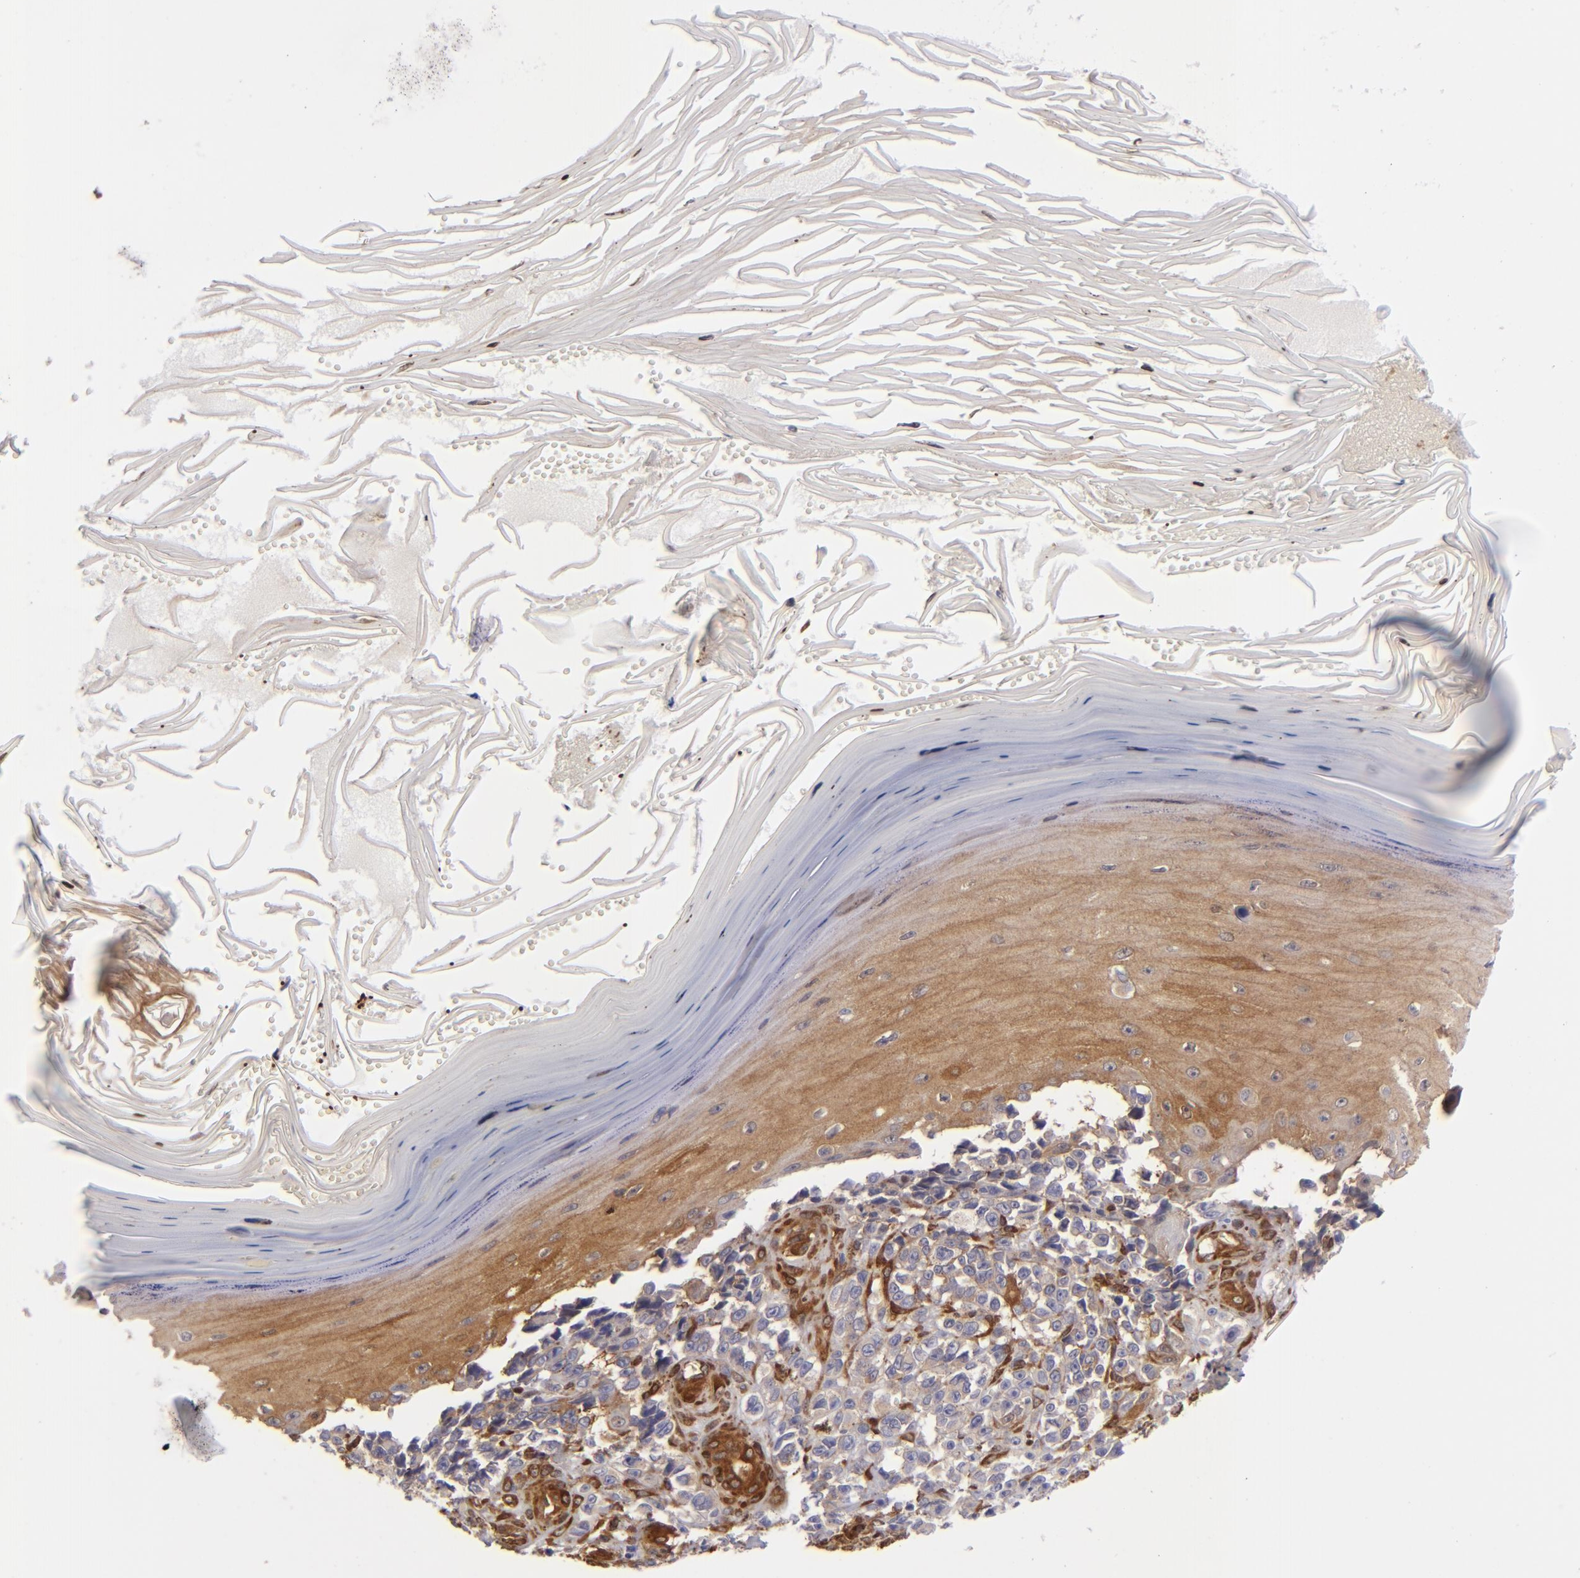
{"staining": {"intensity": "weak", "quantity": ">75%", "location": "cytoplasmic/membranous"}, "tissue": "melanoma", "cell_type": "Tumor cells", "image_type": "cancer", "snomed": [{"axis": "morphology", "description": "Malignant melanoma, NOS"}, {"axis": "topography", "description": "Skin"}], "caption": "Brown immunohistochemical staining in human malignant melanoma reveals weak cytoplasmic/membranous expression in approximately >75% of tumor cells.", "gene": "VCL", "patient": {"sex": "female", "age": 82}}